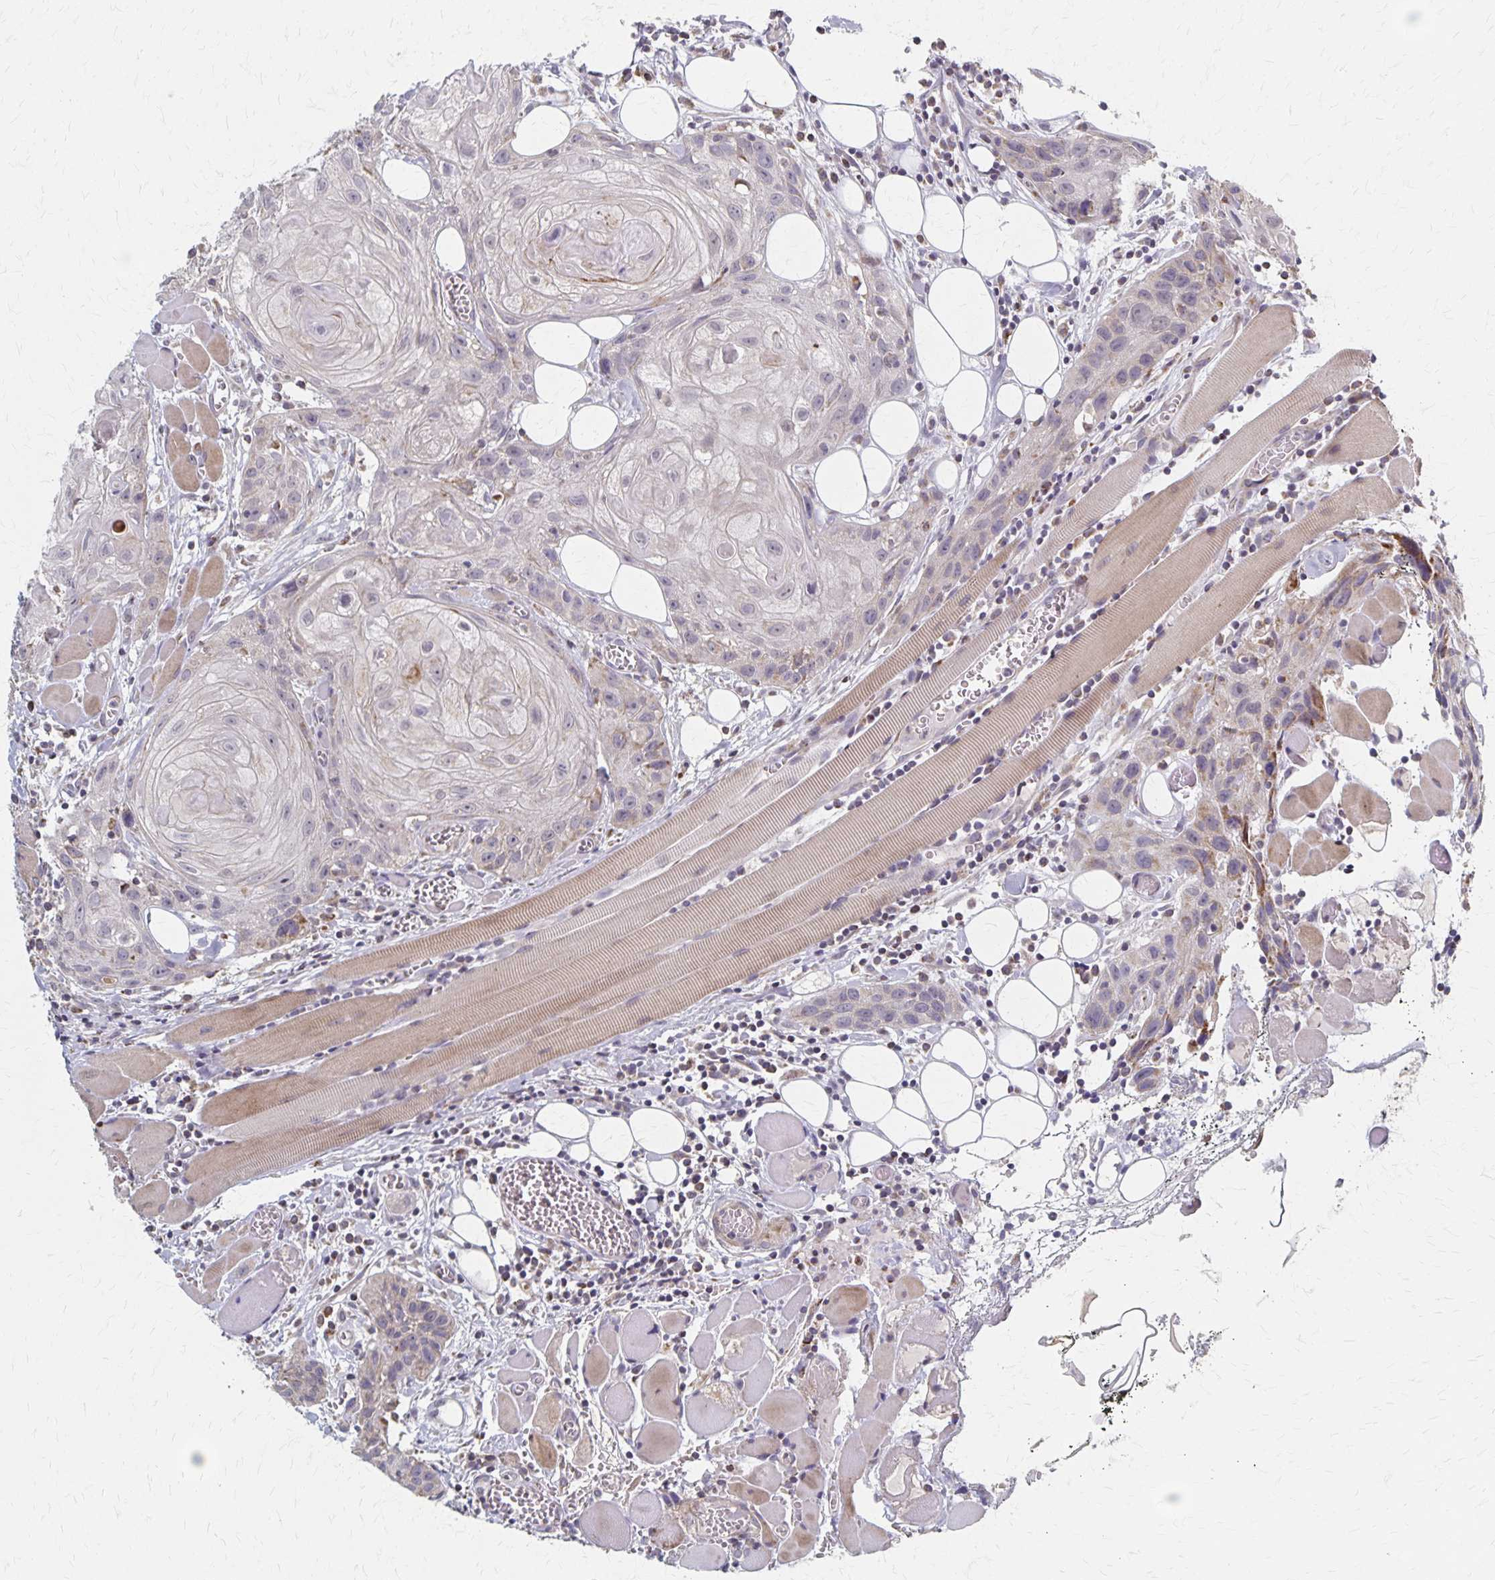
{"staining": {"intensity": "weak", "quantity": "<25%", "location": "cytoplasmic/membranous"}, "tissue": "head and neck cancer", "cell_type": "Tumor cells", "image_type": "cancer", "snomed": [{"axis": "morphology", "description": "Squamous cell carcinoma, NOS"}, {"axis": "topography", "description": "Oral tissue"}, {"axis": "topography", "description": "Head-Neck"}], "caption": "IHC image of neoplastic tissue: head and neck cancer stained with DAB exhibits no significant protein expression in tumor cells.", "gene": "DYRK4", "patient": {"sex": "male", "age": 58}}